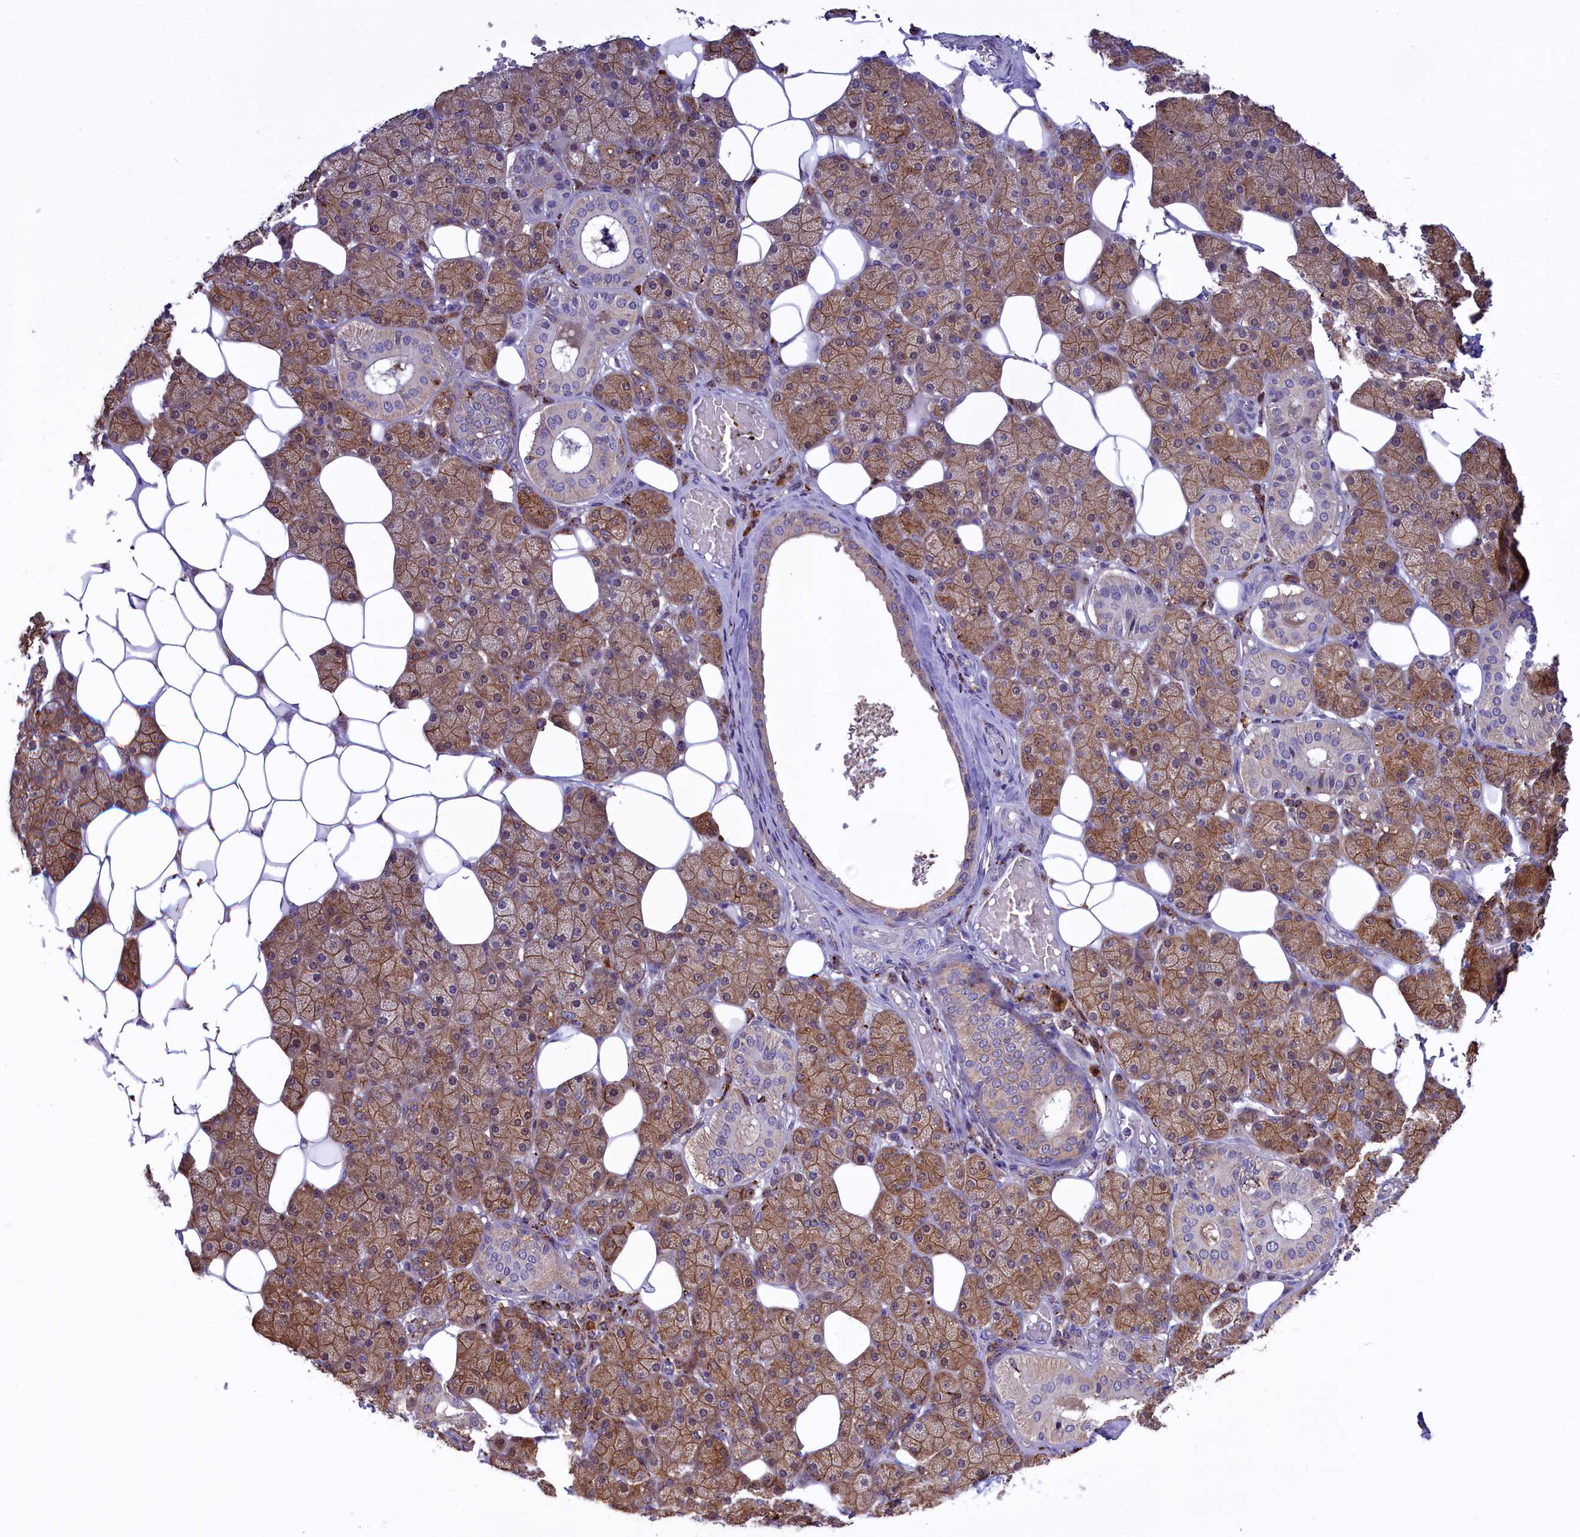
{"staining": {"intensity": "moderate", "quantity": ">75%", "location": "cytoplasmic/membranous"}, "tissue": "salivary gland", "cell_type": "Glandular cells", "image_type": "normal", "snomed": [{"axis": "morphology", "description": "Normal tissue, NOS"}, {"axis": "topography", "description": "Salivary gland"}], "caption": "Approximately >75% of glandular cells in unremarkable human salivary gland exhibit moderate cytoplasmic/membranous protein staining as visualized by brown immunohistochemical staining.", "gene": "MAN2B1", "patient": {"sex": "female", "age": 33}}